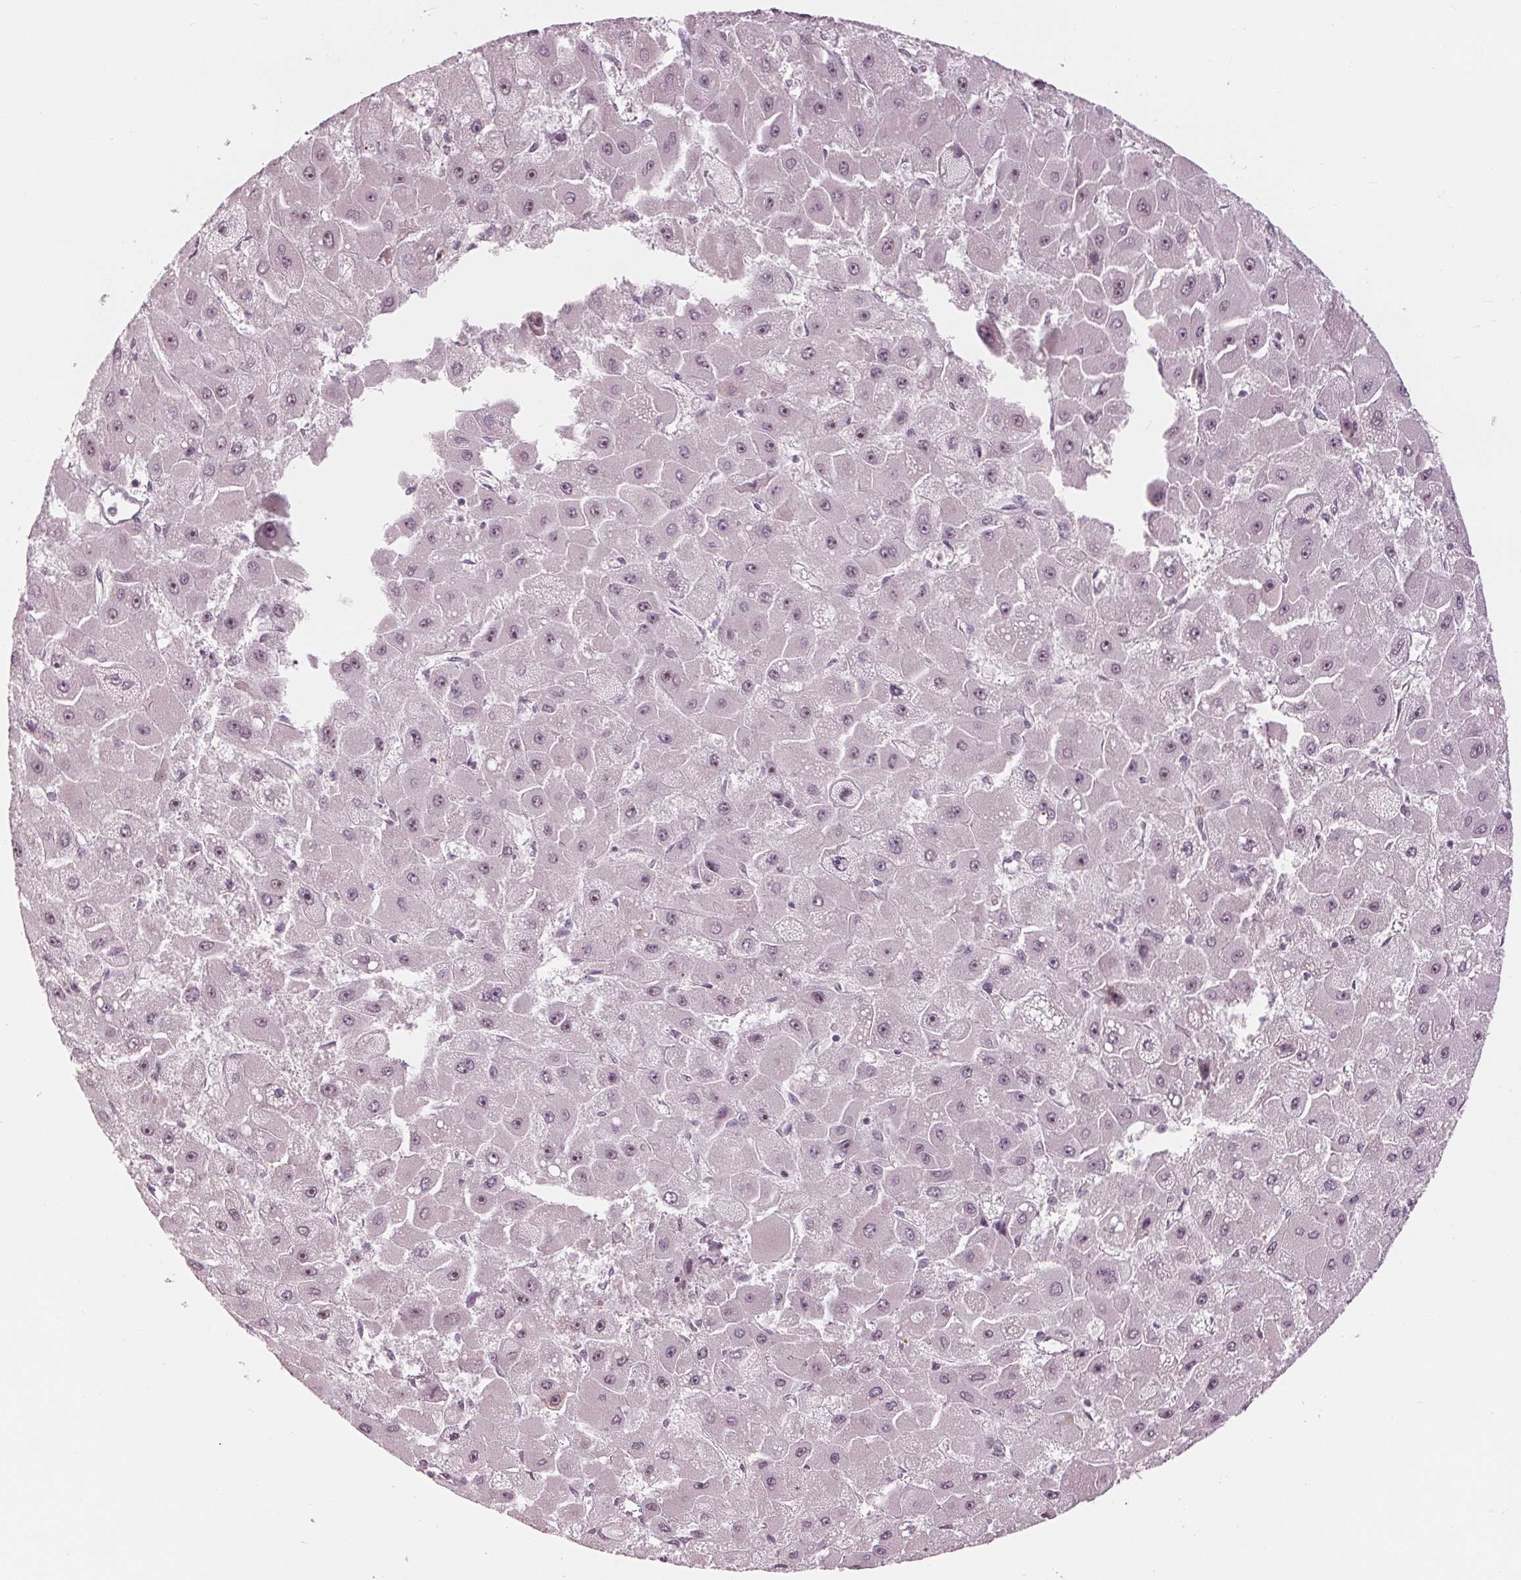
{"staining": {"intensity": "moderate", "quantity": "<25%", "location": "nuclear"}, "tissue": "liver cancer", "cell_type": "Tumor cells", "image_type": "cancer", "snomed": [{"axis": "morphology", "description": "Carcinoma, Hepatocellular, NOS"}, {"axis": "topography", "description": "Liver"}], "caption": "Liver cancer (hepatocellular carcinoma) tissue exhibits moderate nuclear staining in approximately <25% of tumor cells, visualized by immunohistochemistry.", "gene": "SLX4", "patient": {"sex": "female", "age": 25}}